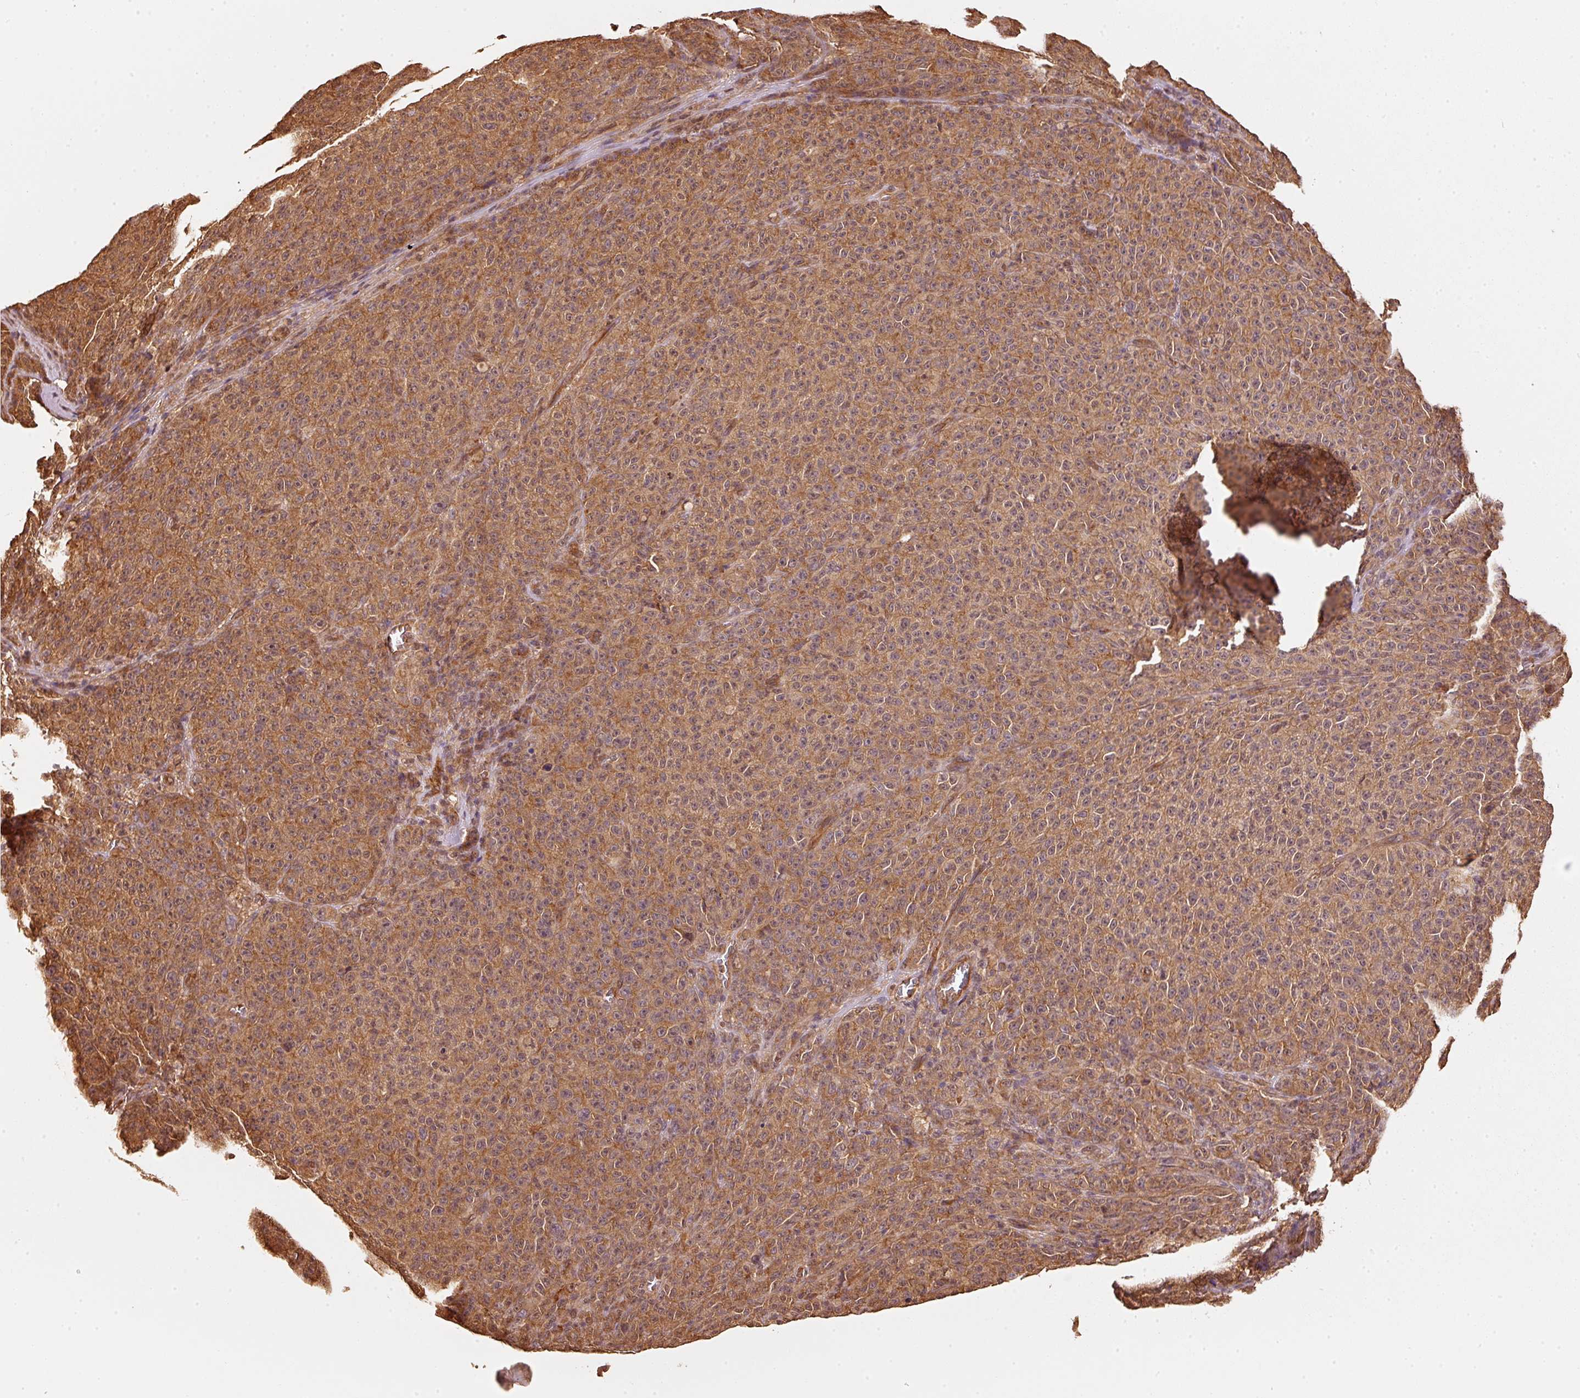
{"staining": {"intensity": "strong", "quantity": ">75%", "location": "cytoplasmic/membranous"}, "tissue": "melanoma", "cell_type": "Tumor cells", "image_type": "cancer", "snomed": [{"axis": "morphology", "description": "Malignant melanoma, NOS"}, {"axis": "topography", "description": "Skin"}], "caption": "IHC staining of malignant melanoma, which displays high levels of strong cytoplasmic/membranous expression in approximately >75% of tumor cells indicating strong cytoplasmic/membranous protein positivity. The staining was performed using DAB (brown) for protein detection and nuclei were counterstained in hematoxylin (blue).", "gene": "STAU1", "patient": {"sex": "female", "age": 82}}